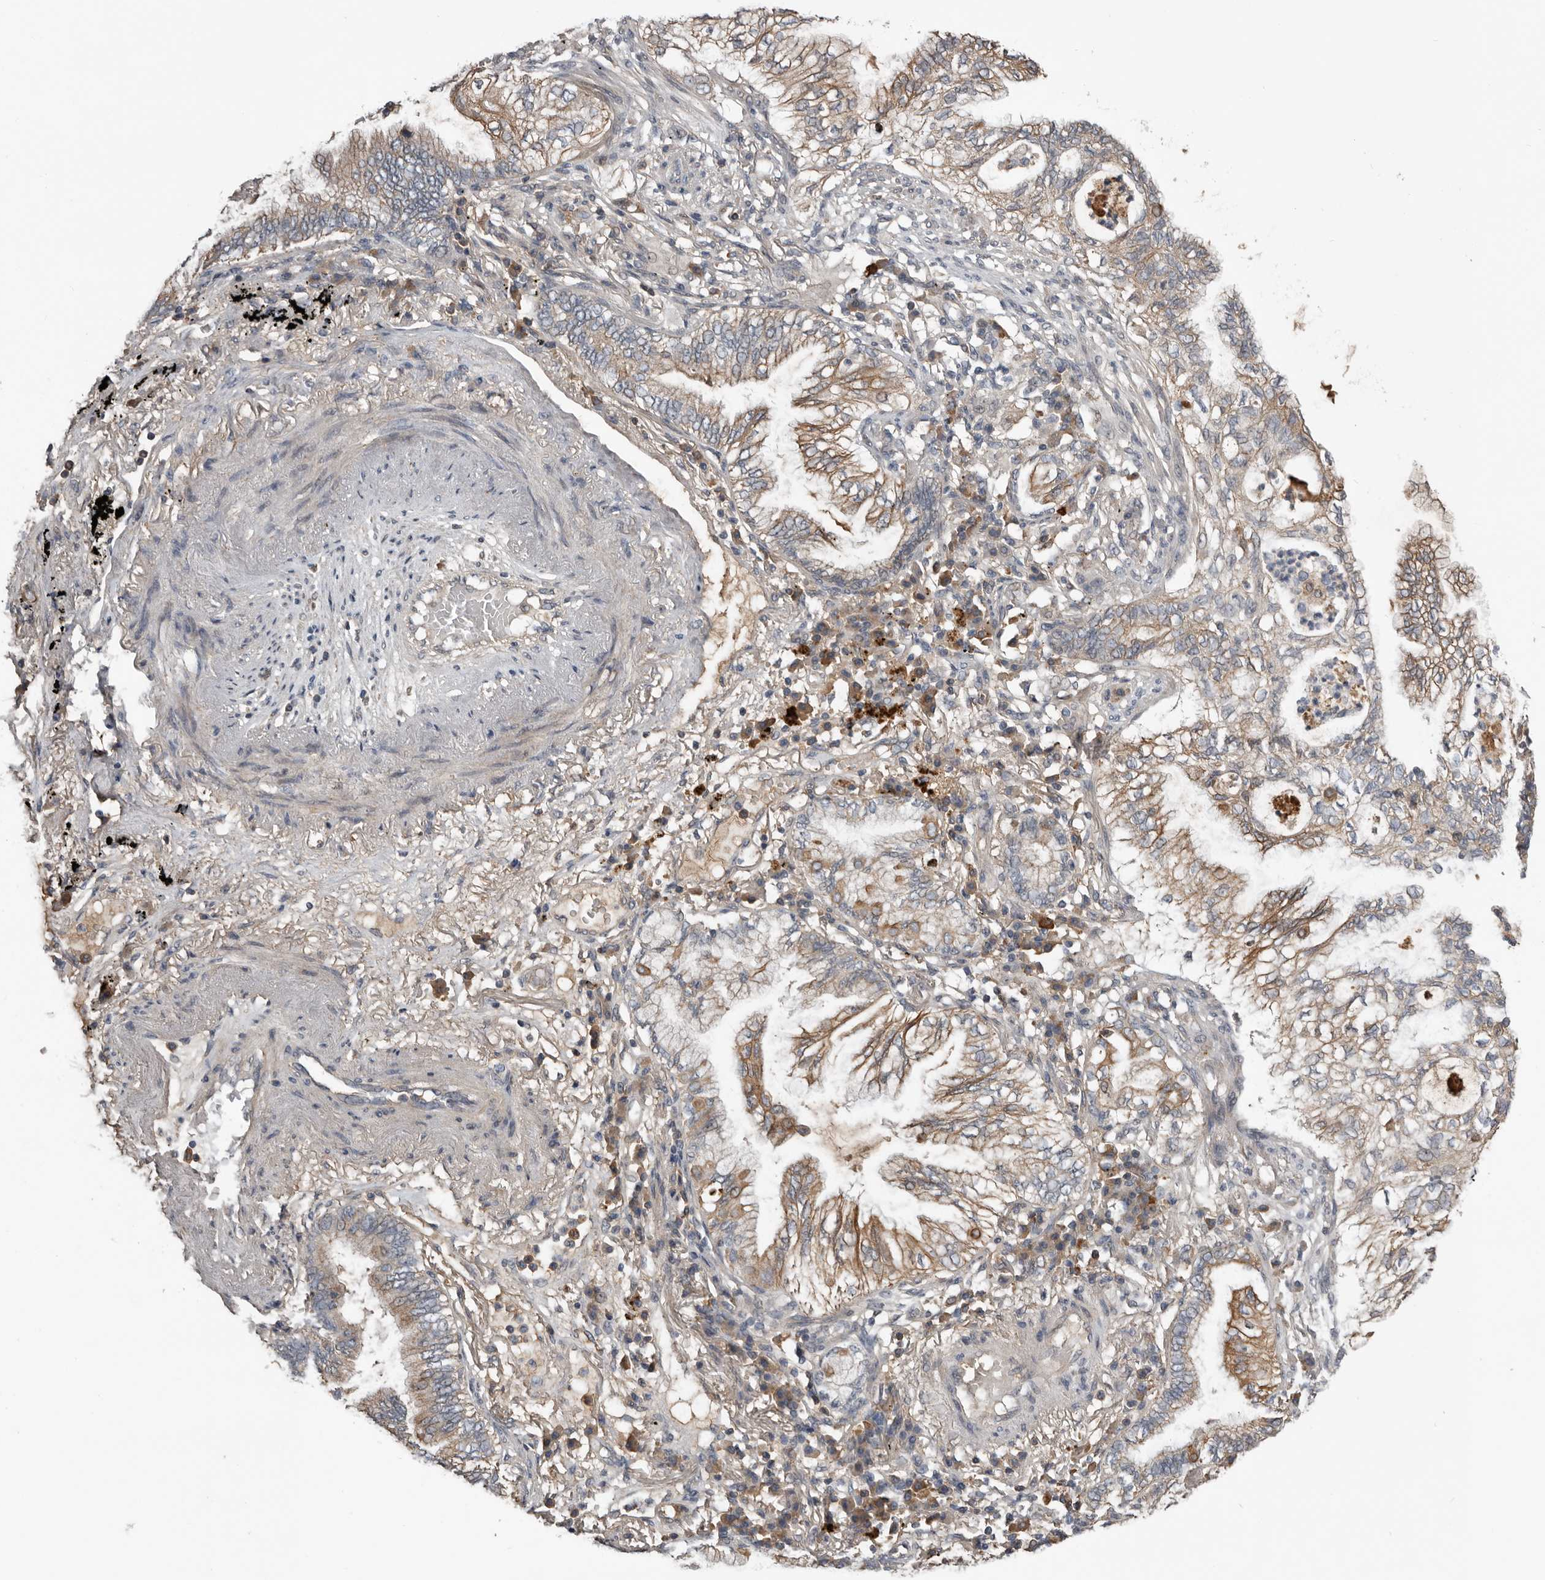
{"staining": {"intensity": "moderate", "quantity": ">75%", "location": "cytoplasmic/membranous"}, "tissue": "lung cancer", "cell_type": "Tumor cells", "image_type": "cancer", "snomed": [{"axis": "morphology", "description": "Adenocarcinoma, NOS"}, {"axis": "topography", "description": "Lung"}], "caption": "This image reveals IHC staining of human adenocarcinoma (lung), with medium moderate cytoplasmic/membranous staining in about >75% of tumor cells.", "gene": "NMUR1", "patient": {"sex": "female", "age": 70}}